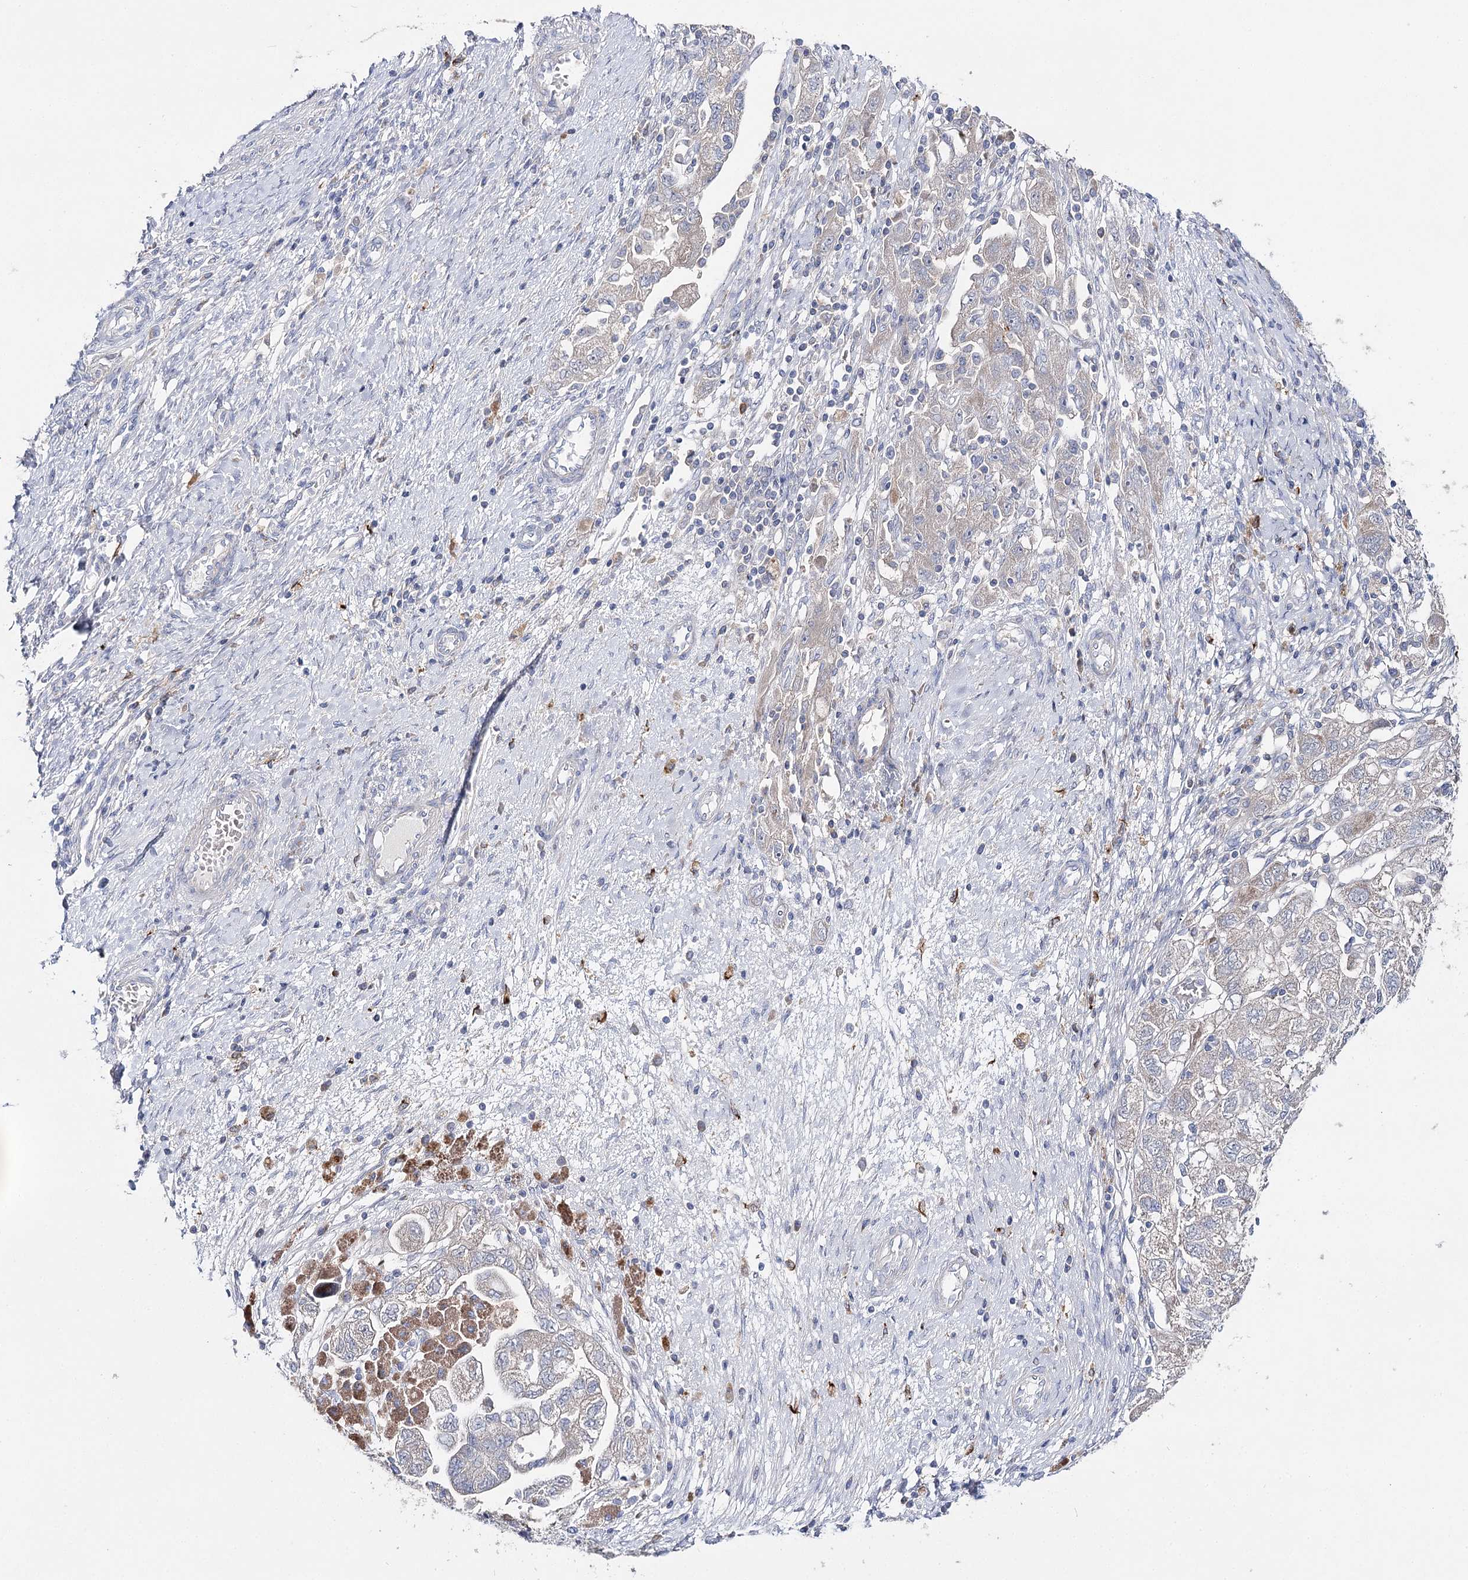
{"staining": {"intensity": "negative", "quantity": "none", "location": "none"}, "tissue": "ovarian cancer", "cell_type": "Tumor cells", "image_type": "cancer", "snomed": [{"axis": "morphology", "description": "Carcinoma, NOS"}, {"axis": "morphology", "description": "Cystadenocarcinoma, serous, NOS"}, {"axis": "topography", "description": "Ovary"}], "caption": "Protein analysis of ovarian serous cystadenocarcinoma shows no significant staining in tumor cells. (DAB (3,3'-diaminobenzidine) immunohistochemistry with hematoxylin counter stain).", "gene": "NRAP", "patient": {"sex": "female", "age": 69}}